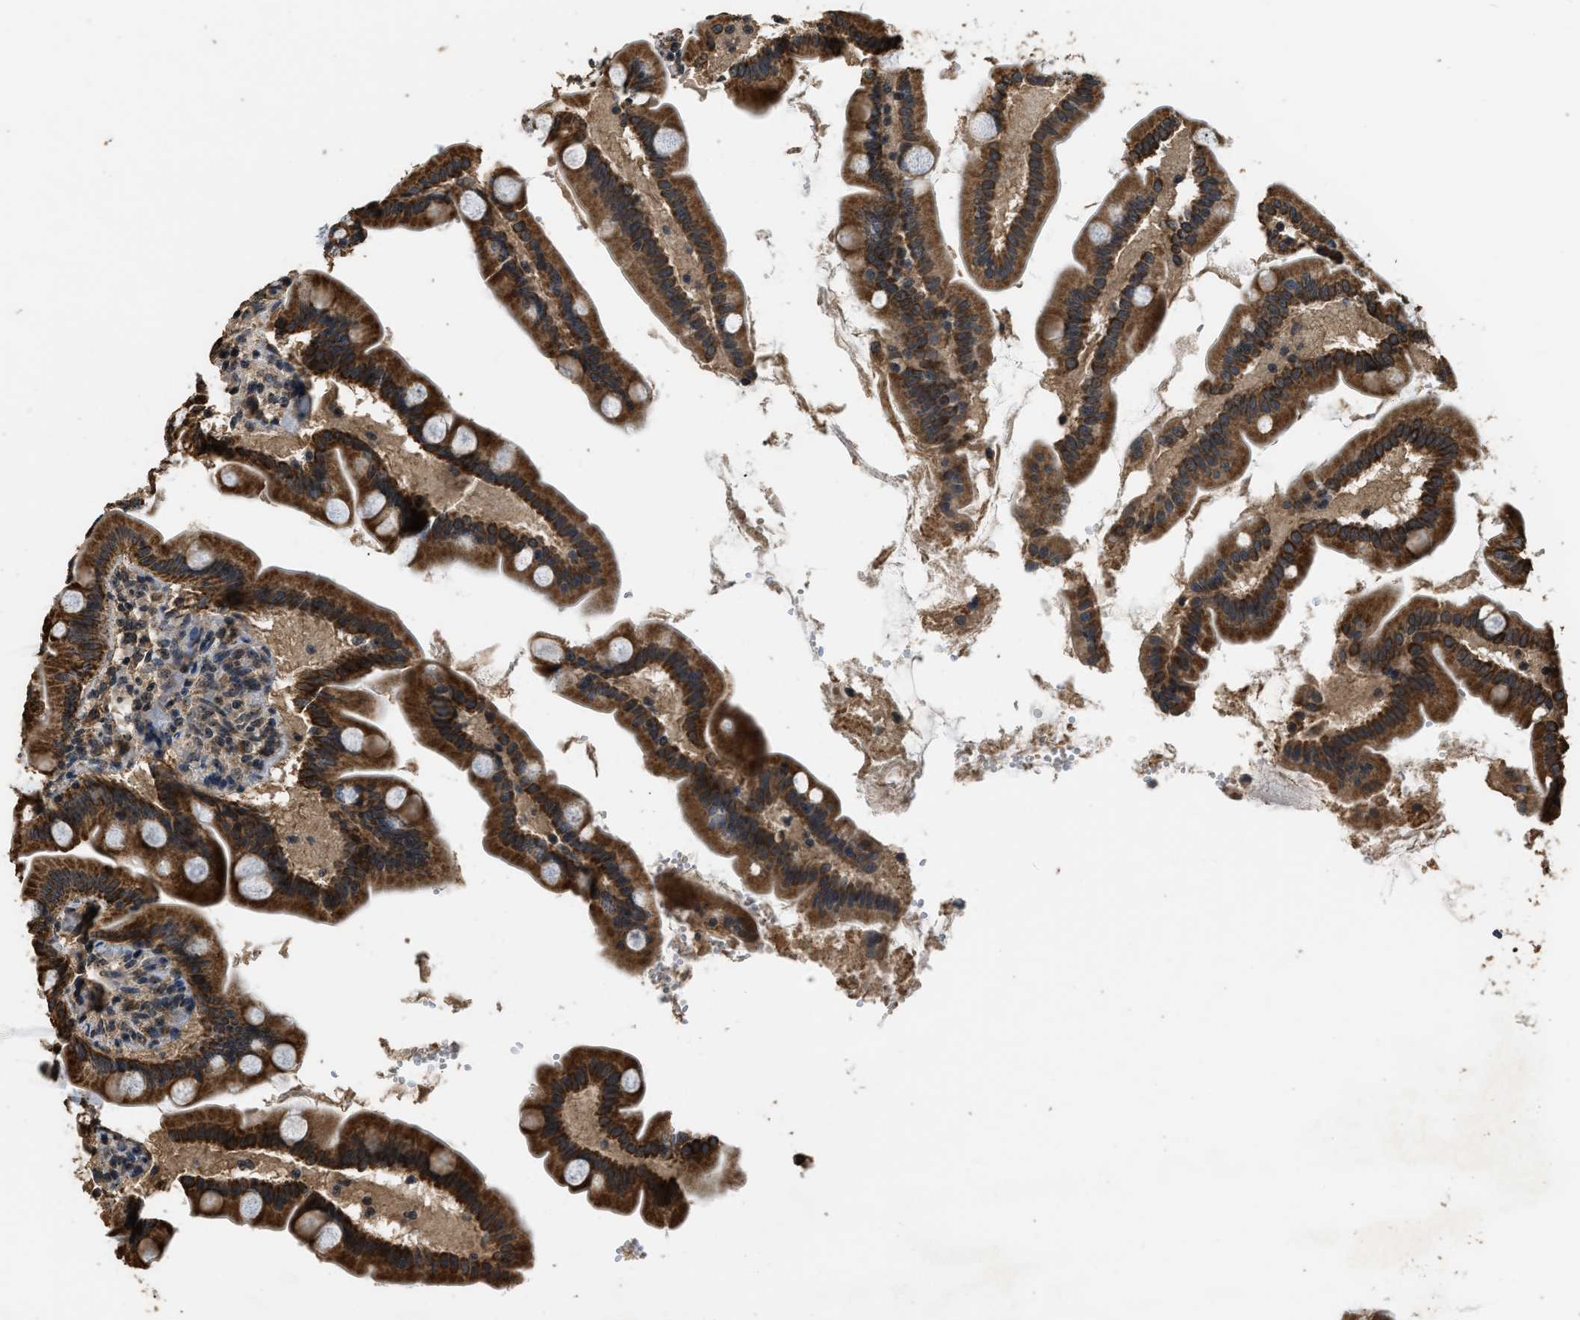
{"staining": {"intensity": "strong", "quantity": ">75%", "location": "cytoplasmic/membranous"}, "tissue": "small intestine", "cell_type": "Glandular cells", "image_type": "normal", "snomed": [{"axis": "morphology", "description": "Normal tissue, NOS"}, {"axis": "topography", "description": "Small intestine"}], "caption": "Approximately >75% of glandular cells in benign small intestine show strong cytoplasmic/membranous protein expression as visualized by brown immunohistochemical staining.", "gene": "DENND6B", "patient": {"sex": "female", "age": 56}}